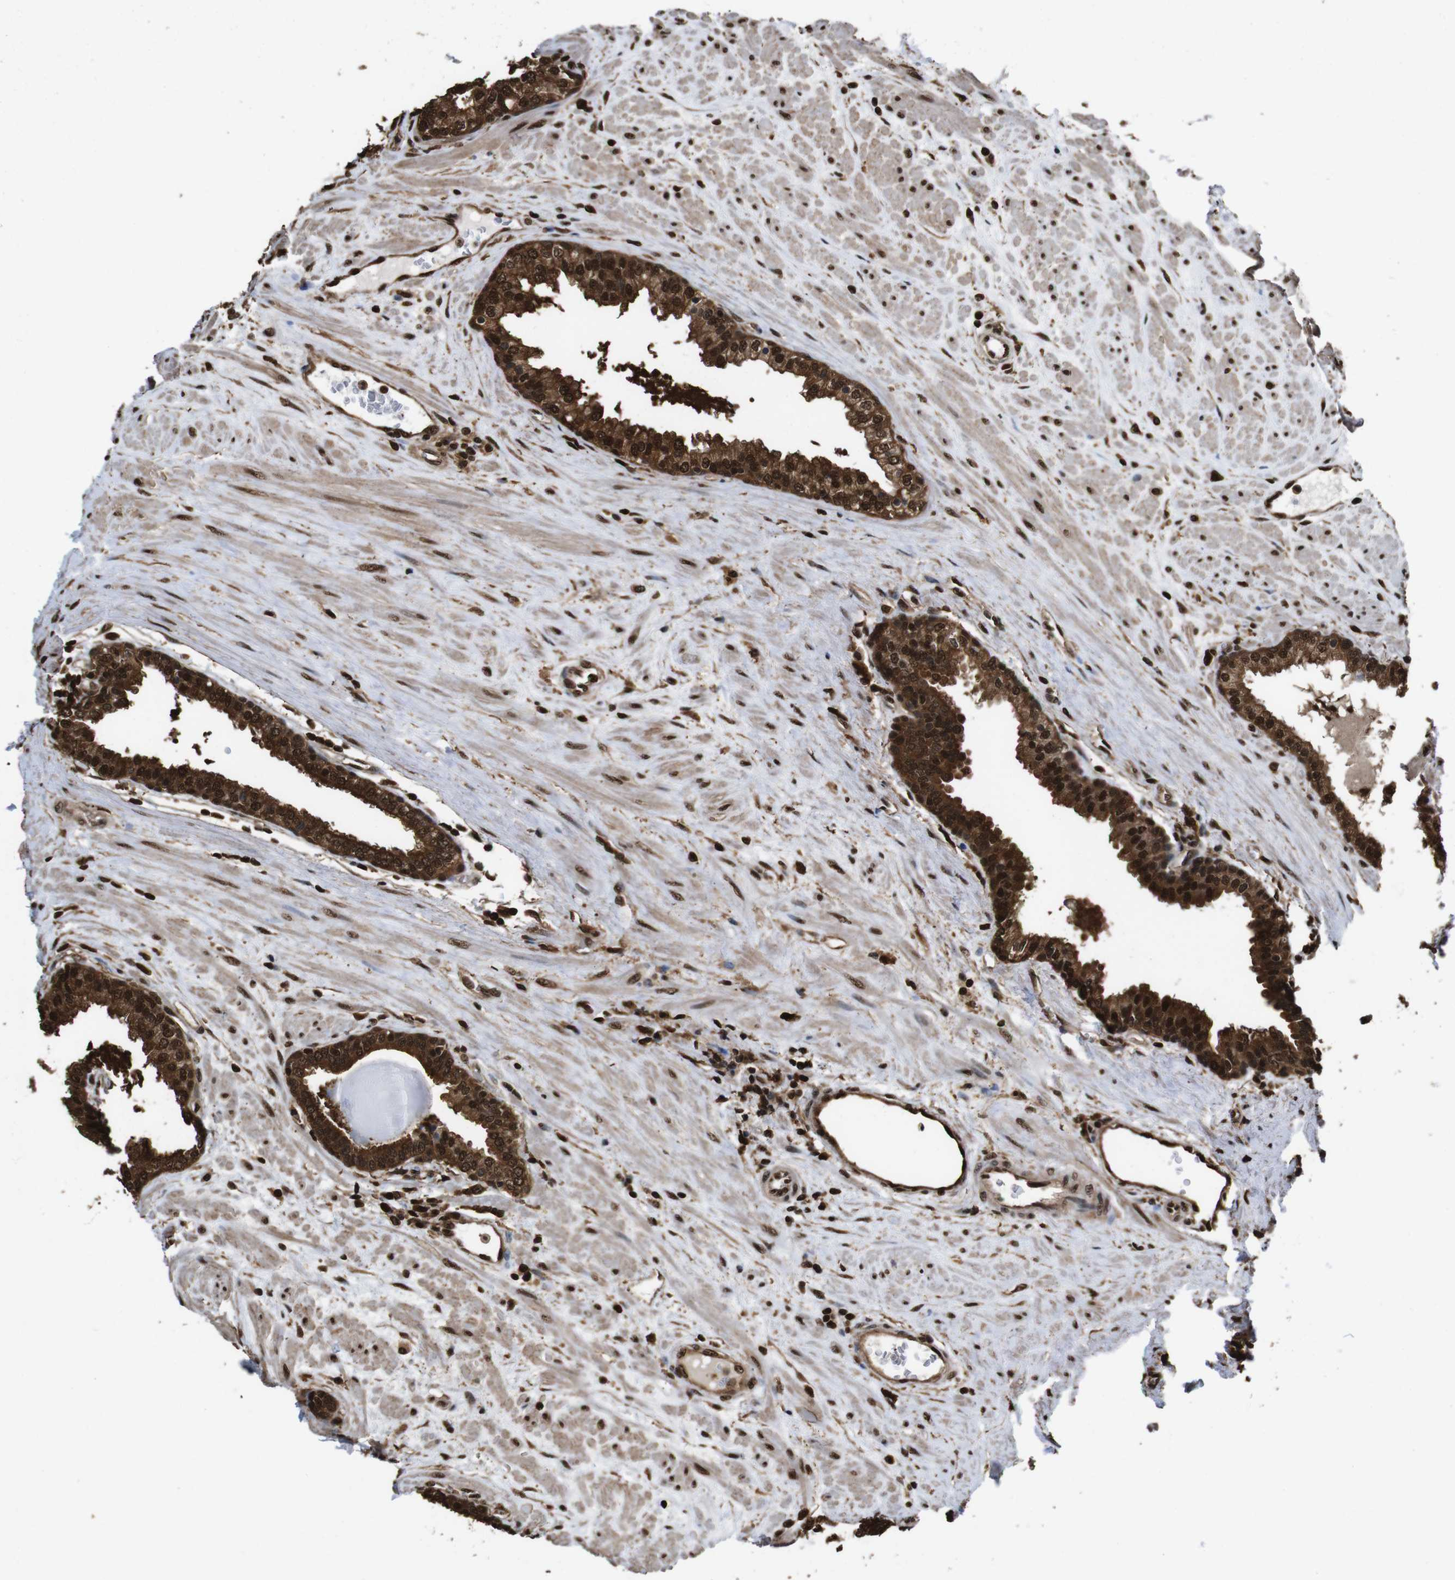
{"staining": {"intensity": "strong", "quantity": ">75%", "location": "cytoplasmic/membranous,nuclear"}, "tissue": "prostate", "cell_type": "Glandular cells", "image_type": "normal", "snomed": [{"axis": "morphology", "description": "Normal tissue, NOS"}, {"axis": "topography", "description": "Prostate"}], "caption": "A high amount of strong cytoplasmic/membranous,nuclear expression is identified in about >75% of glandular cells in unremarkable prostate. (Stains: DAB in brown, nuclei in blue, Microscopy: brightfield microscopy at high magnification).", "gene": "VCP", "patient": {"sex": "male", "age": 51}}